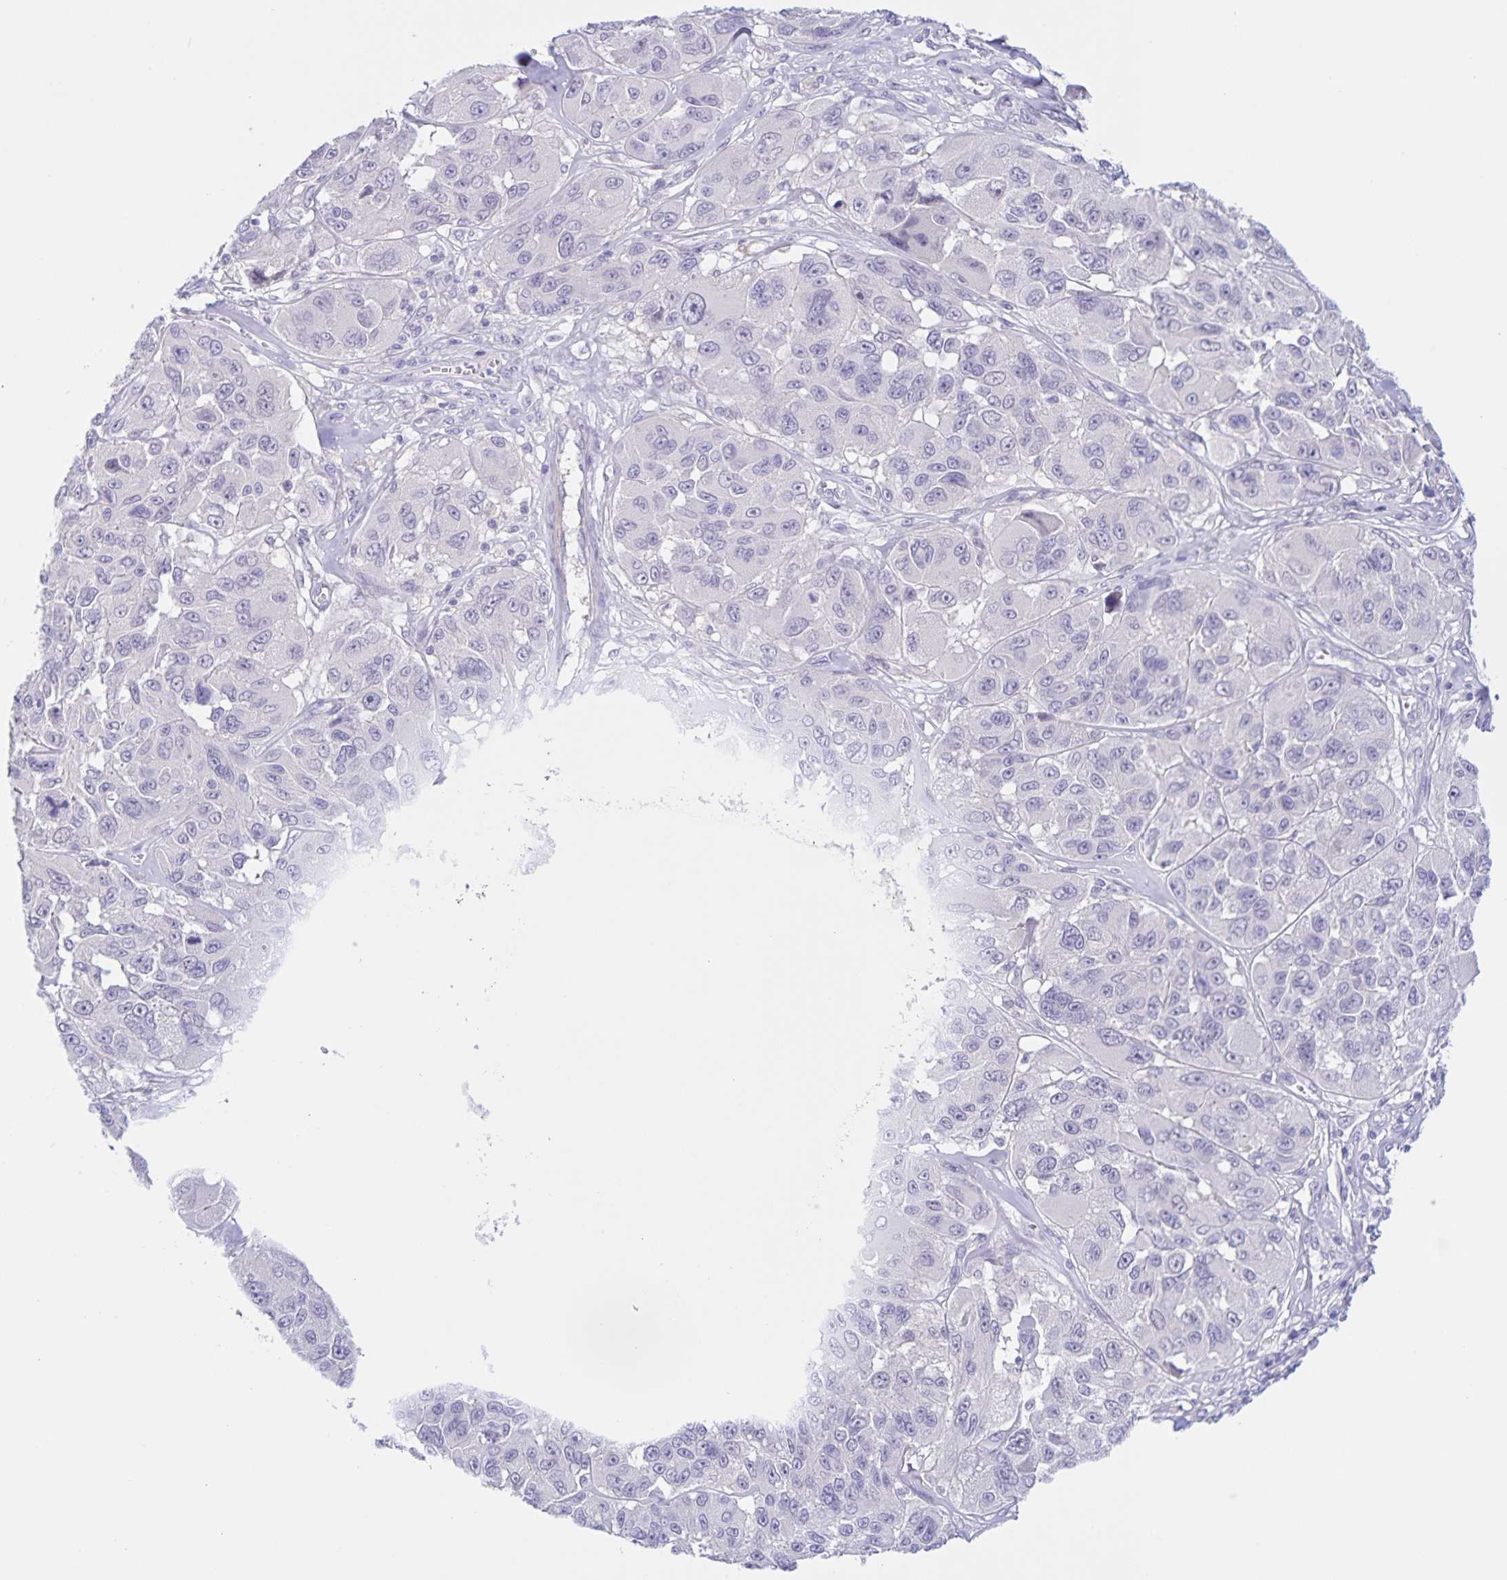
{"staining": {"intensity": "negative", "quantity": "none", "location": "none"}, "tissue": "melanoma", "cell_type": "Tumor cells", "image_type": "cancer", "snomed": [{"axis": "morphology", "description": "Malignant melanoma, NOS"}, {"axis": "topography", "description": "Skin"}], "caption": "Protein analysis of malignant melanoma demonstrates no significant expression in tumor cells.", "gene": "DMGDH", "patient": {"sex": "female", "age": 66}}